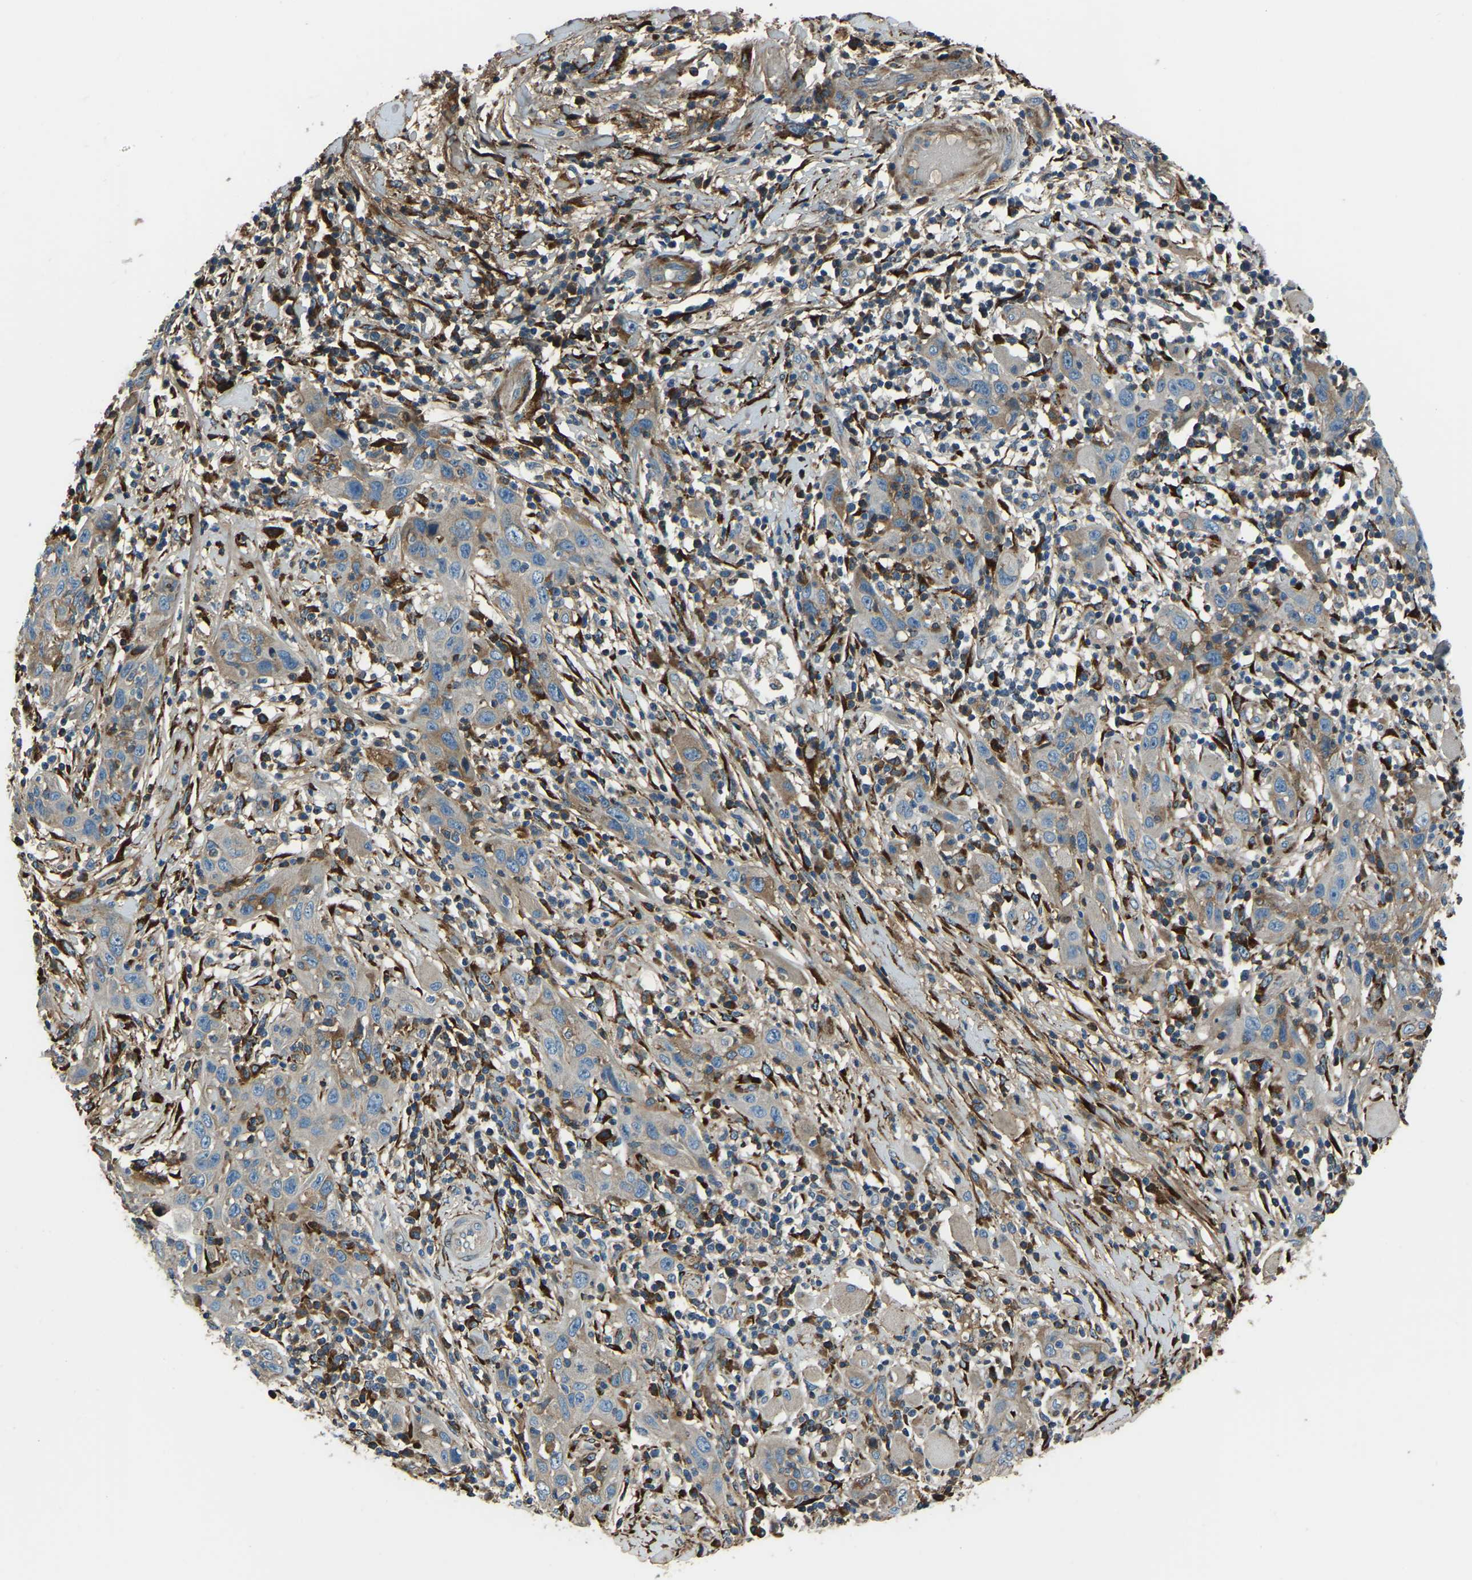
{"staining": {"intensity": "moderate", "quantity": "<25%", "location": "cytoplasmic/membranous"}, "tissue": "skin cancer", "cell_type": "Tumor cells", "image_type": "cancer", "snomed": [{"axis": "morphology", "description": "Squamous cell carcinoma, NOS"}, {"axis": "topography", "description": "Skin"}], "caption": "Immunohistochemistry micrograph of human skin cancer (squamous cell carcinoma) stained for a protein (brown), which exhibits low levels of moderate cytoplasmic/membranous staining in about <25% of tumor cells.", "gene": "COL3A1", "patient": {"sex": "female", "age": 88}}